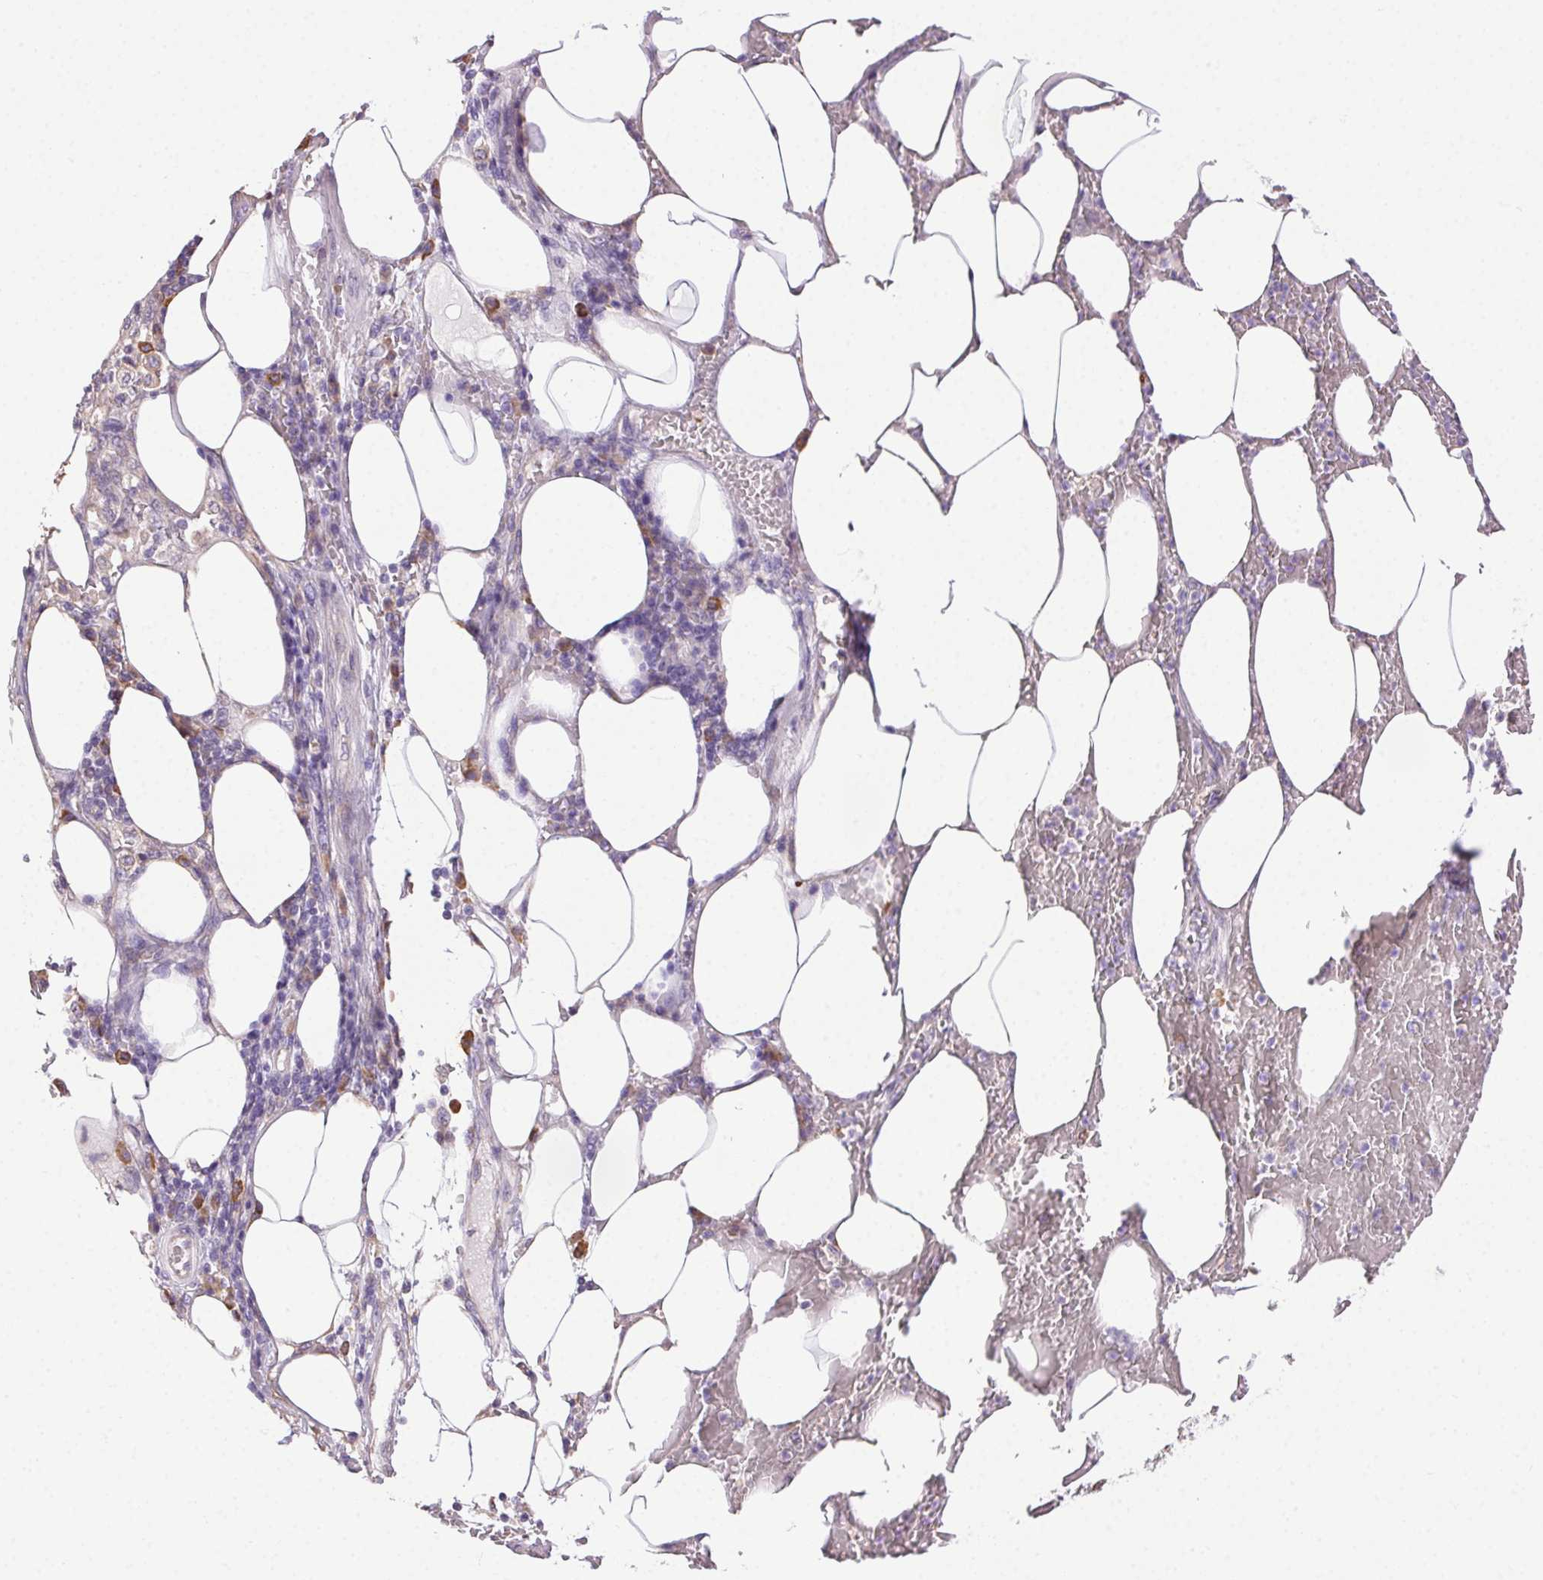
{"staining": {"intensity": "negative", "quantity": "none", "location": "none"}, "tissue": "pancreatic cancer", "cell_type": "Tumor cells", "image_type": "cancer", "snomed": [{"axis": "morphology", "description": "Adenocarcinoma, NOS"}, {"axis": "topography", "description": "Pancreas"}], "caption": "Pancreatic adenocarcinoma was stained to show a protein in brown. There is no significant staining in tumor cells.", "gene": "SNX31", "patient": {"sex": "female", "age": 61}}